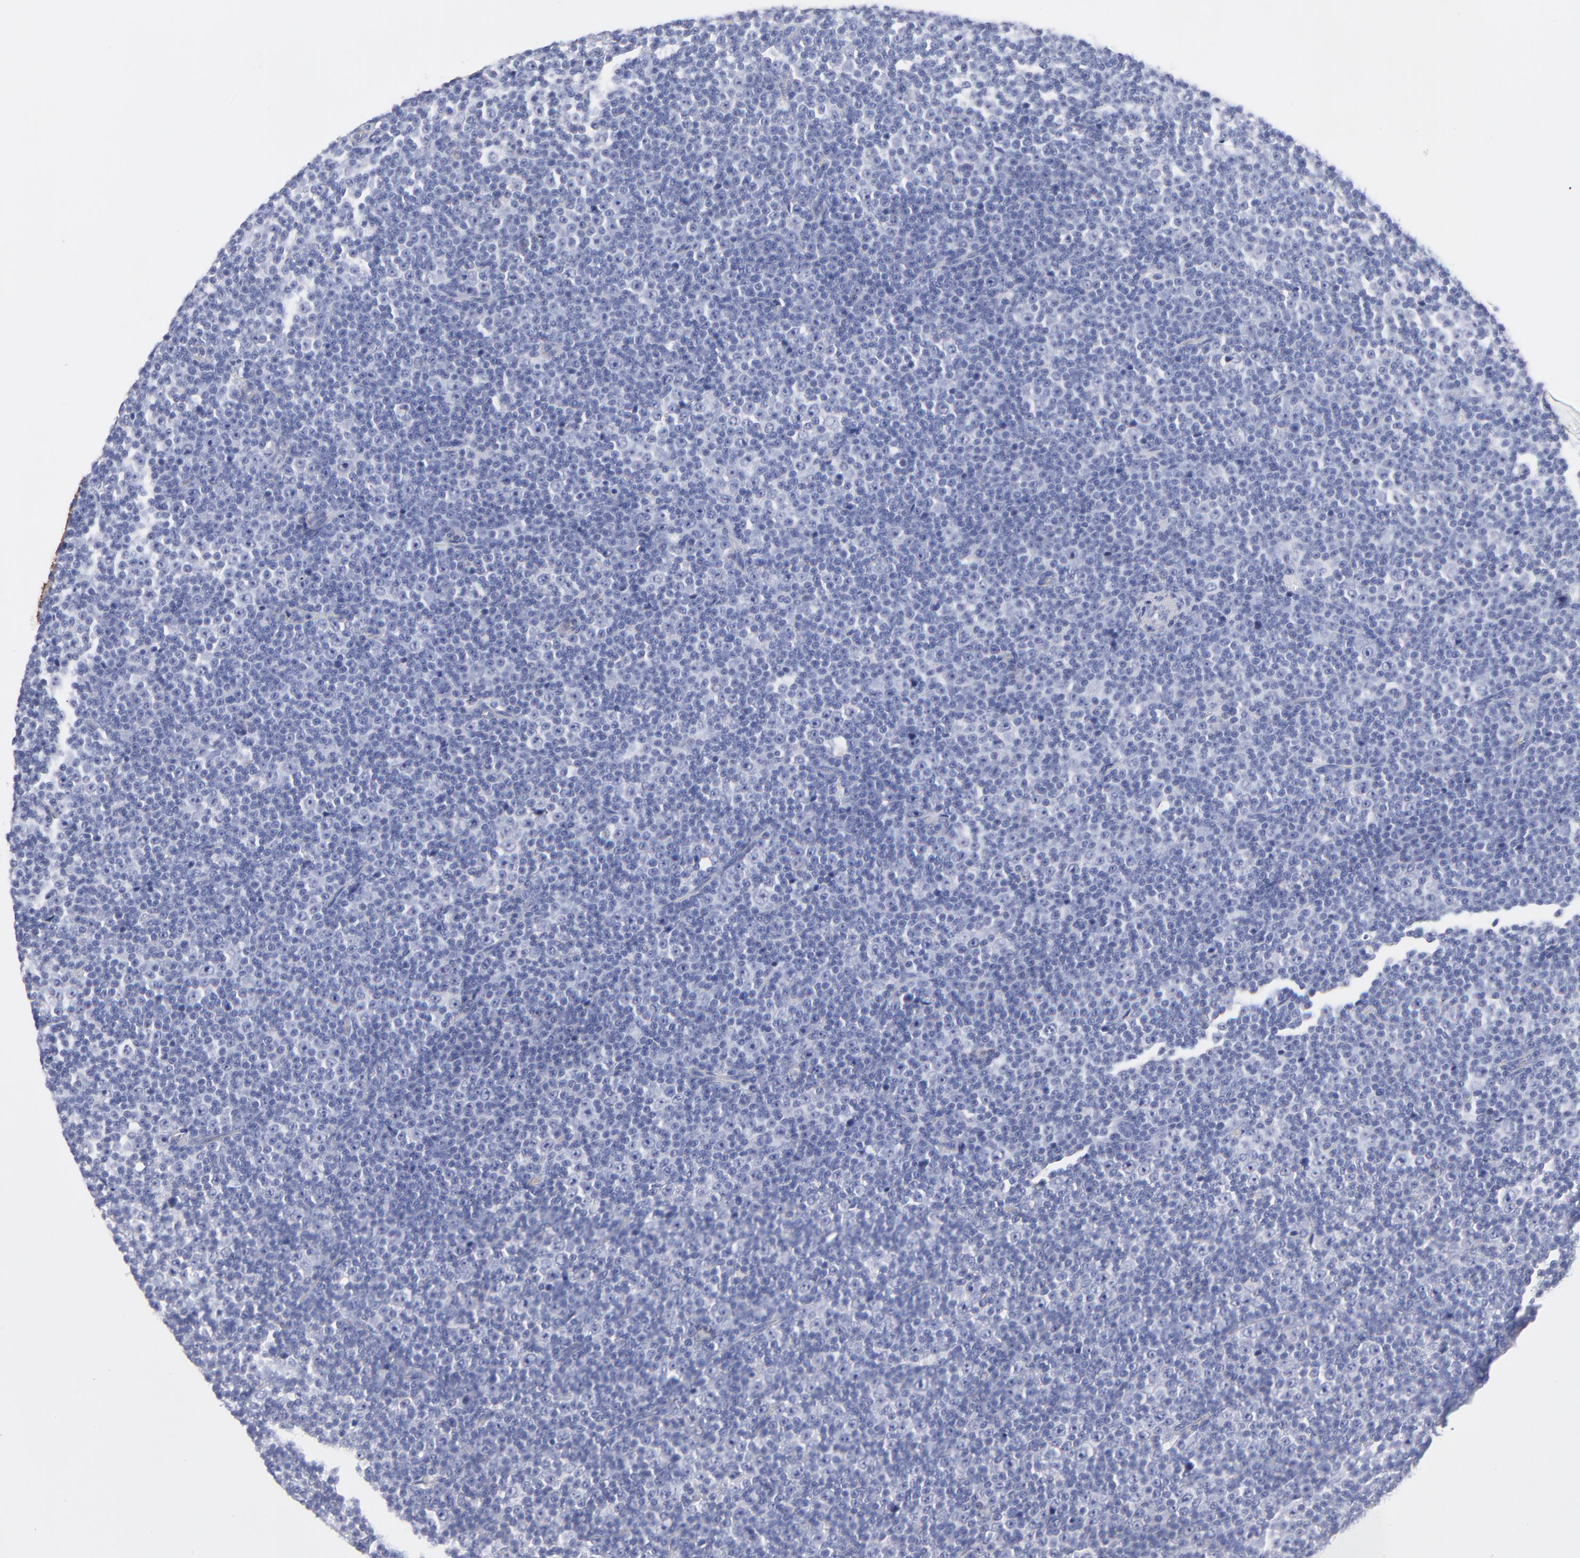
{"staining": {"intensity": "negative", "quantity": "none", "location": "none"}, "tissue": "lymphoma", "cell_type": "Tumor cells", "image_type": "cancer", "snomed": [{"axis": "morphology", "description": "Malignant lymphoma, non-Hodgkin's type, Low grade"}, {"axis": "topography", "description": "Lymph node"}], "caption": "Immunohistochemical staining of malignant lymphoma, non-Hodgkin's type (low-grade) displays no significant expression in tumor cells. (DAB immunohistochemistry (IHC), high magnification).", "gene": "DUSP9", "patient": {"sex": "female", "age": 67}}